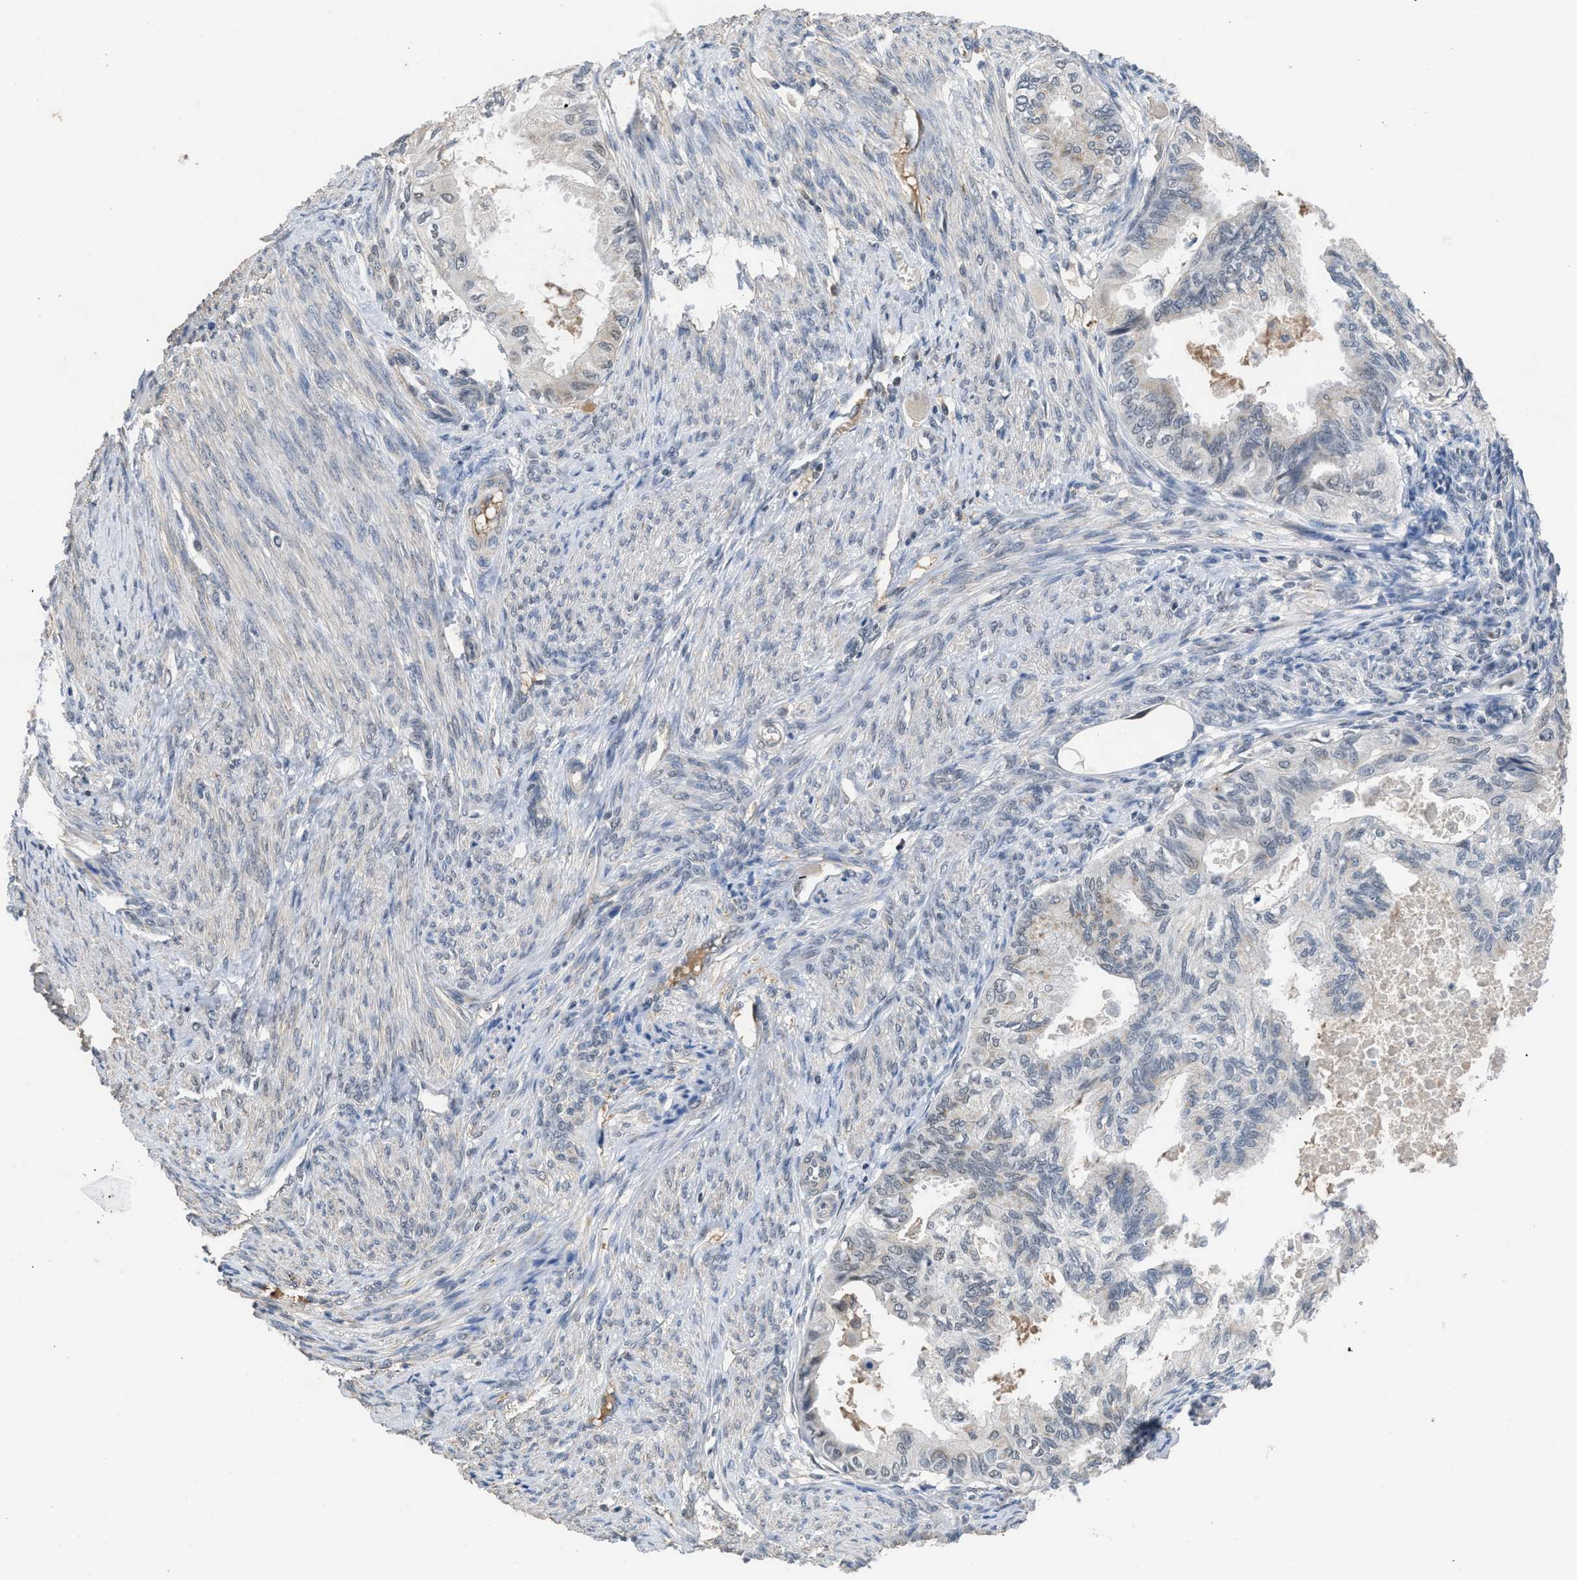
{"staining": {"intensity": "weak", "quantity": "<25%", "location": "cytoplasmic/membranous"}, "tissue": "cervical cancer", "cell_type": "Tumor cells", "image_type": "cancer", "snomed": [{"axis": "morphology", "description": "Normal tissue, NOS"}, {"axis": "morphology", "description": "Adenocarcinoma, NOS"}, {"axis": "topography", "description": "Cervix"}, {"axis": "topography", "description": "Endometrium"}], "caption": "Cervical cancer was stained to show a protein in brown. There is no significant positivity in tumor cells. (DAB immunohistochemistry (IHC), high magnification).", "gene": "TERF2IP", "patient": {"sex": "female", "age": 86}}